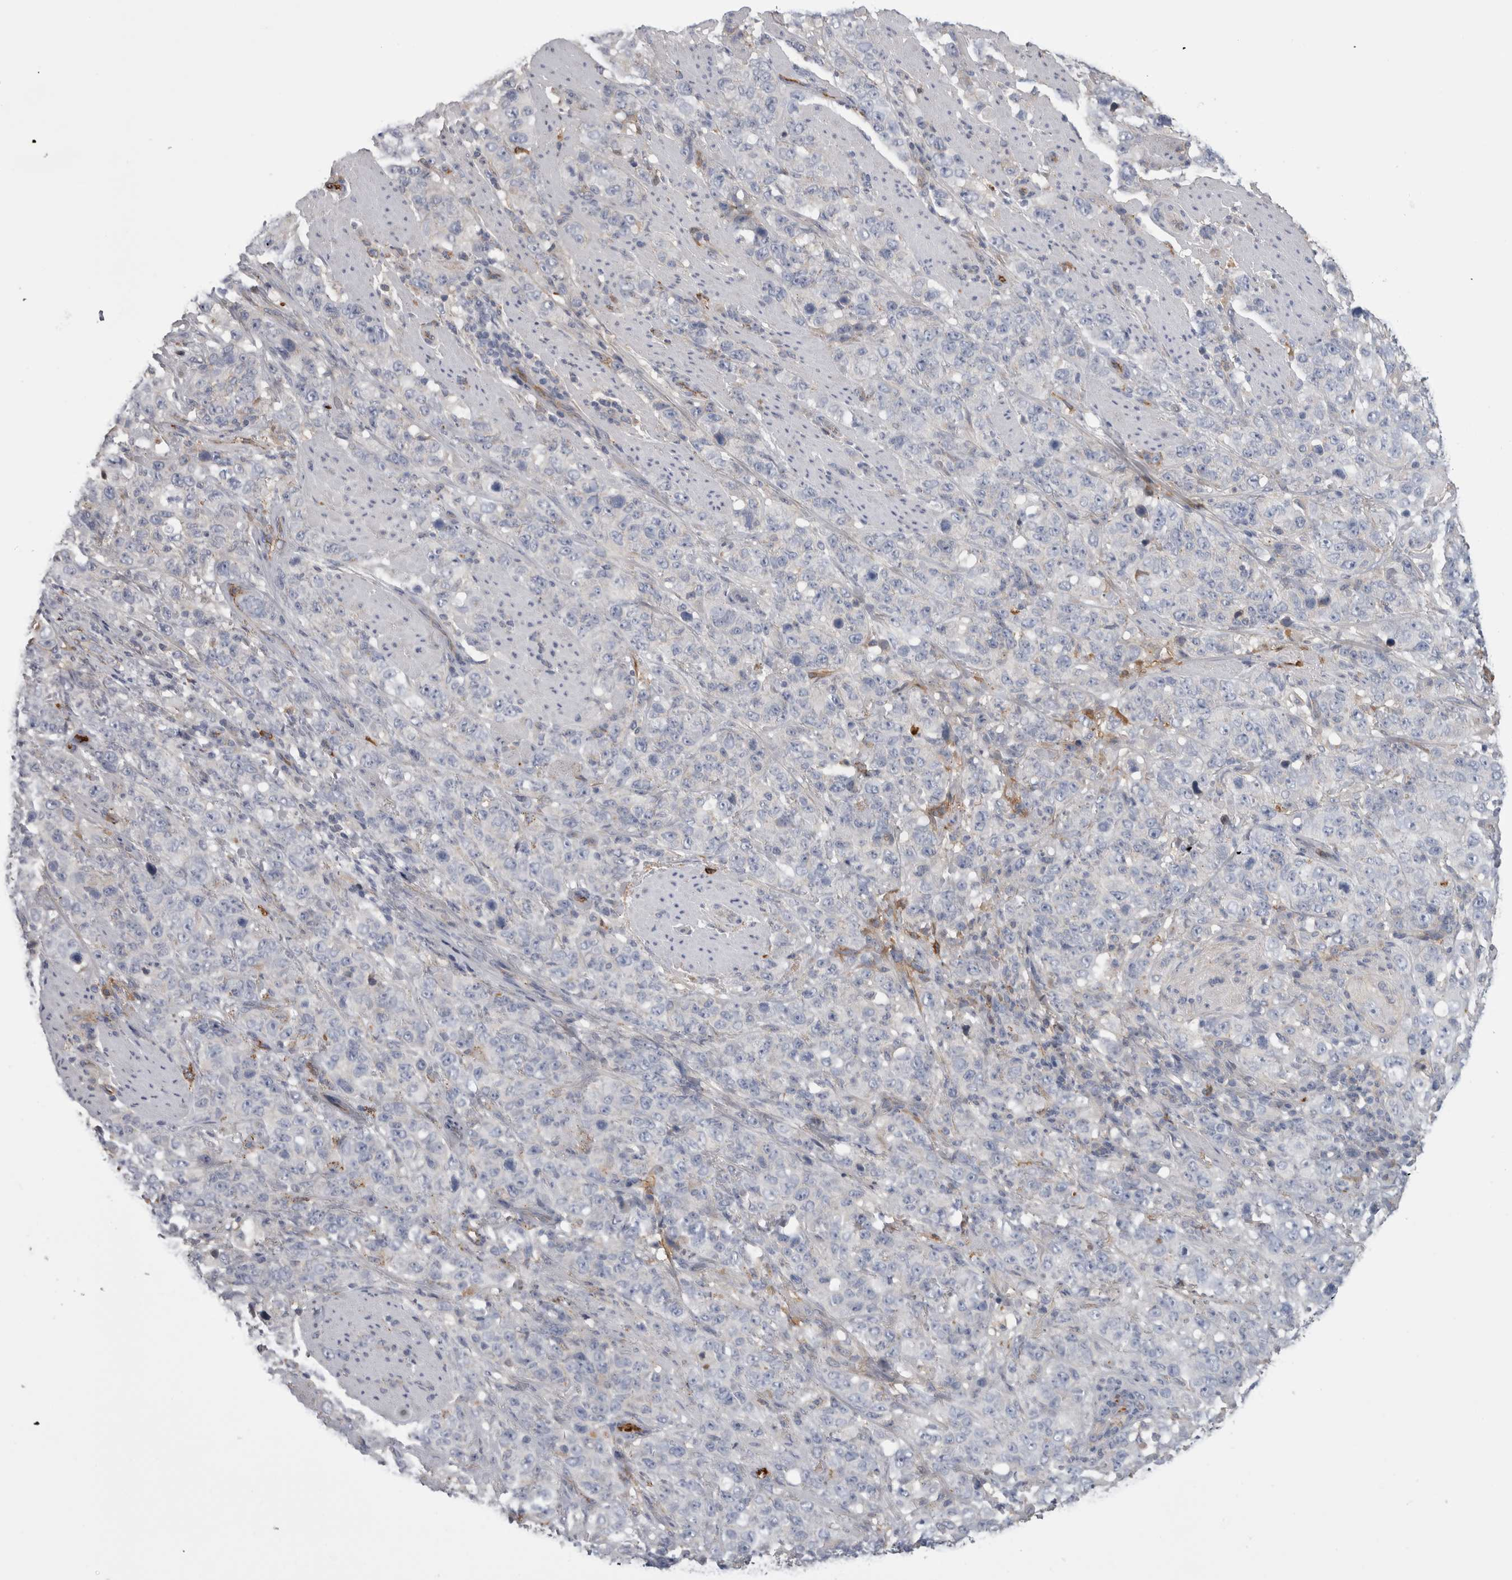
{"staining": {"intensity": "negative", "quantity": "none", "location": "none"}, "tissue": "stomach cancer", "cell_type": "Tumor cells", "image_type": "cancer", "snomed": [{"axis": "morphology", "description": "Adenocarcinoma, NOS"}, {"axis": "topography", "description": "Stomach"}], "caption": "Immunohistochemistry photomicrograph of neoplastic tissue: human stomach cancer stained with DAB exhibits no significant protein staining in tumor cells.", "gene": "TBCE", "patient": {"sex": "male", "age": 48}}